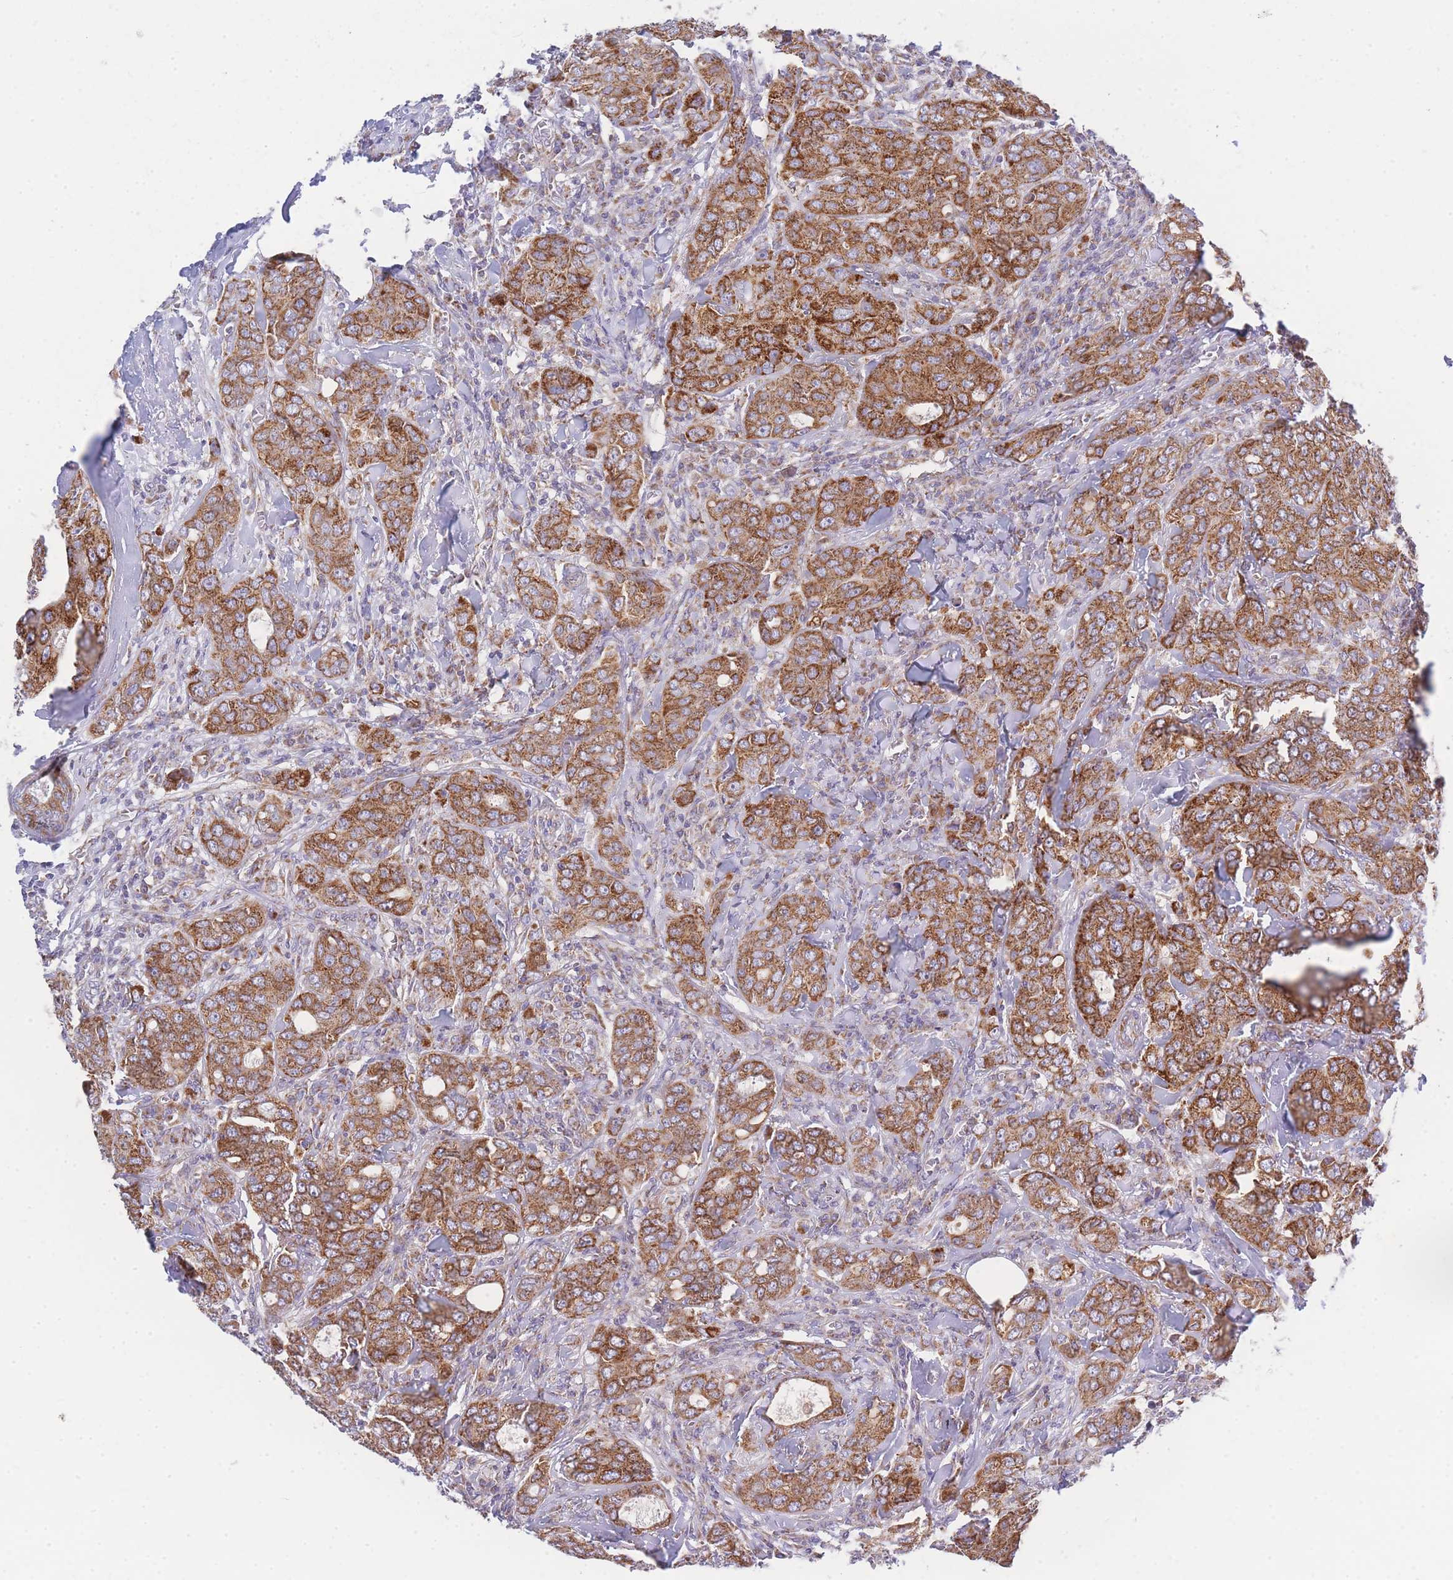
{"staining": {"intensity": "strong", "quantity": ">75%", "location": "cytoplasmic/membranous"}, "tissue": "breast cancer", "cell_type": "Tumor cells", "image_type": "cancer", "snomed": [{"axis": "morphology", "description": "Duct carcinoma"}, {"axis": "topography", "description": "Breast"}], "caption": "Strong cytoplasmic/membranous expression is seen in approximately >75% of tumor cells in invasive ductal carcinoma (breast).", "gene": "MRPS11", "patient": {"sex": "female", "age": 43}}